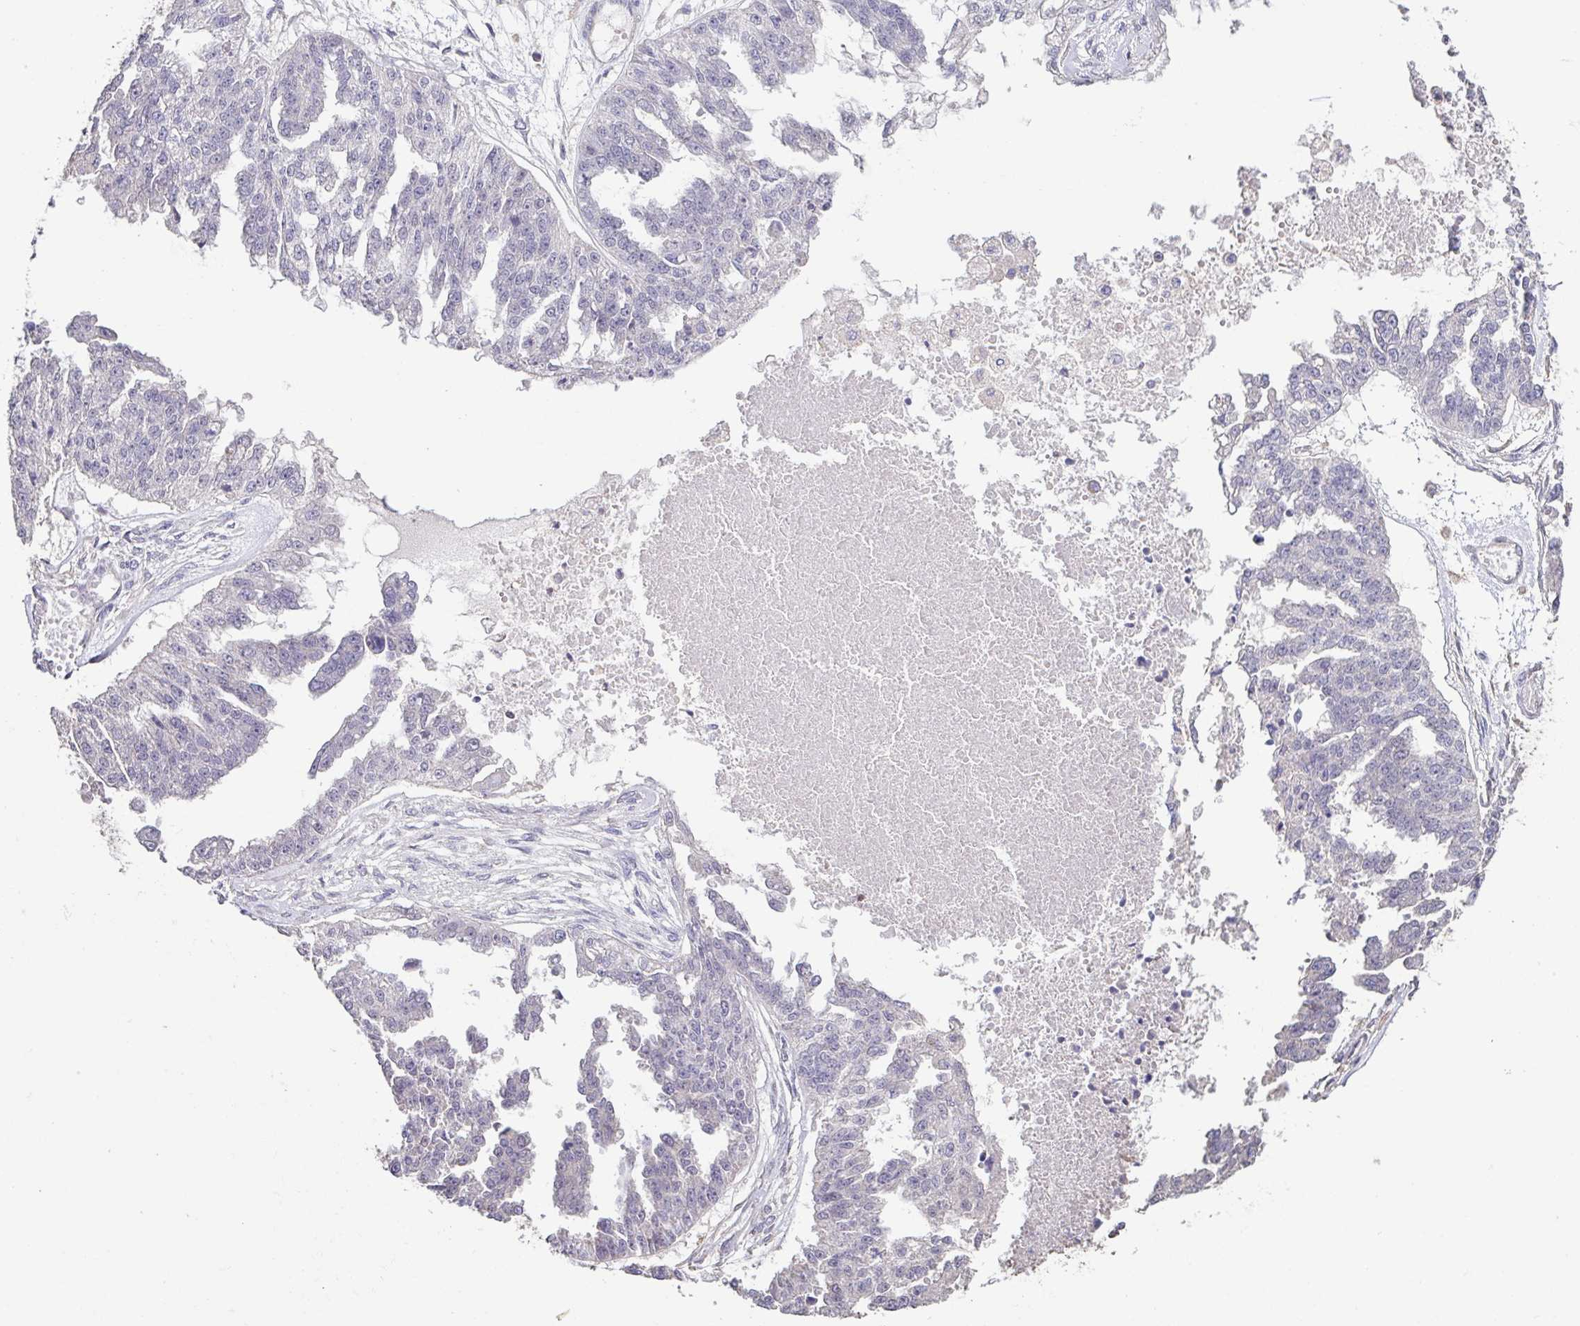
{"staining": {"intensity": "negative", "quantity": "none", "location": "none"}, "tissue": "ovarian cancer", "cell_type": "Tumor cells", "image_type": "cancer", "snomed": [{"axis": "morphology", "description": "Cystadenocarcinoma, serous, NOS"}, {"axis": "topography", "description": "Ovary"}], "caption": "A high-resolution micrograph shows immunohistochemistry (IHC) staining of ovarian cancer, which shows no significant staining in tumor cells.", "gene": "ACTRT2", "patient": {"sex": "female", "age": 58}}